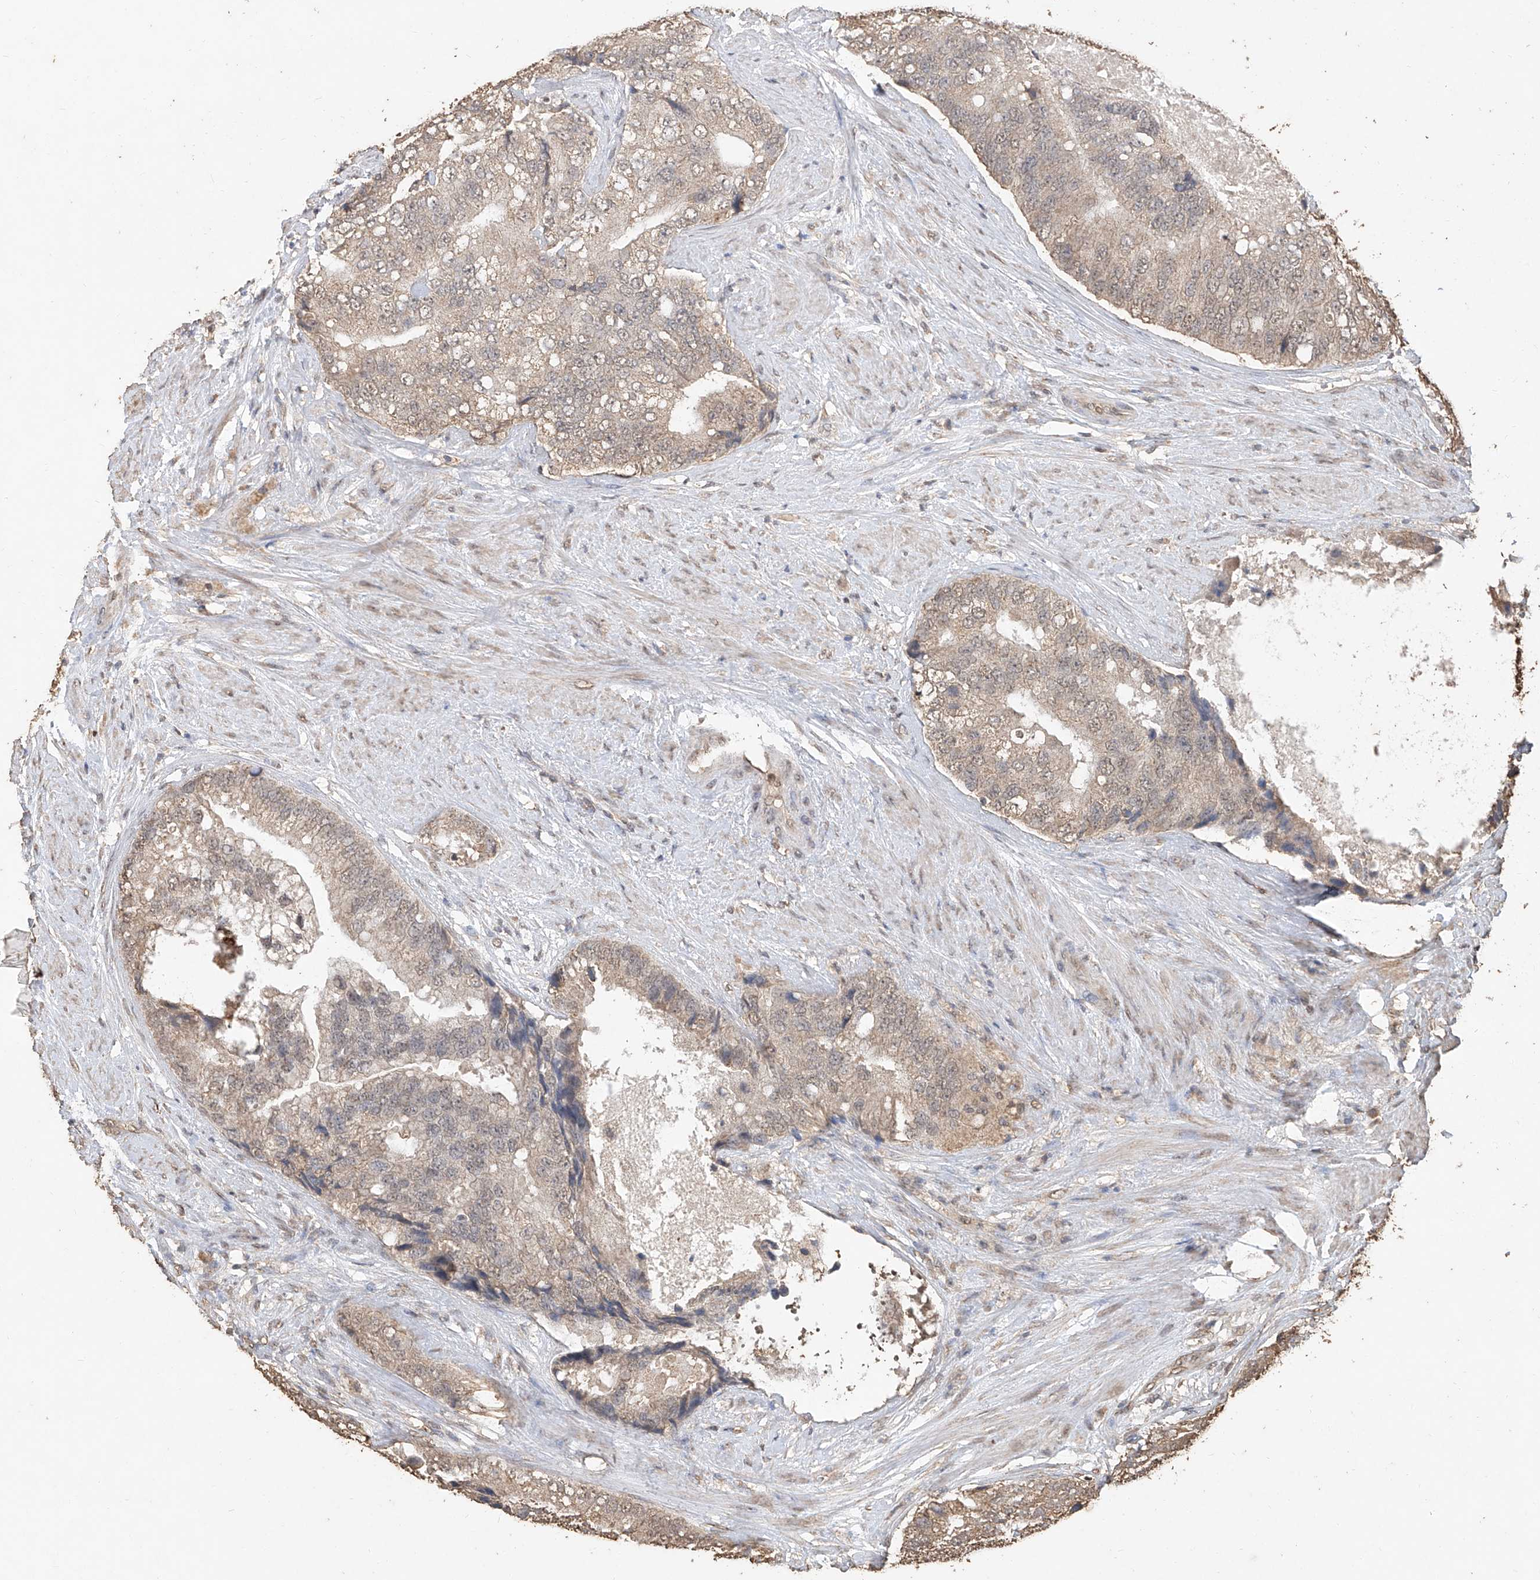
{"staining": {"intensity": "weak", "quantity": ">75%", "location": "cytoplasmic/membranous,nuclear"}, "tissue": "prostate cancer", "cell_type": "Tumor cells", "image_type": "cancer", "snomed": [{"axis": "morphology", "description": "Adenocarcinoma, High grade"}, {"axis": "topography", "description": "Prostate"}], "caption": "An immunohistochemistry micrograph of tumor tissue is shown. Protein staining in brown shows weak cytoplasmic/membranous and nuclear positivity in prostate adenocarcinoma (high-grade) within tumor cells.", "gene": "ELOVL1", "patient": {"sex": "male", "age": 70}}